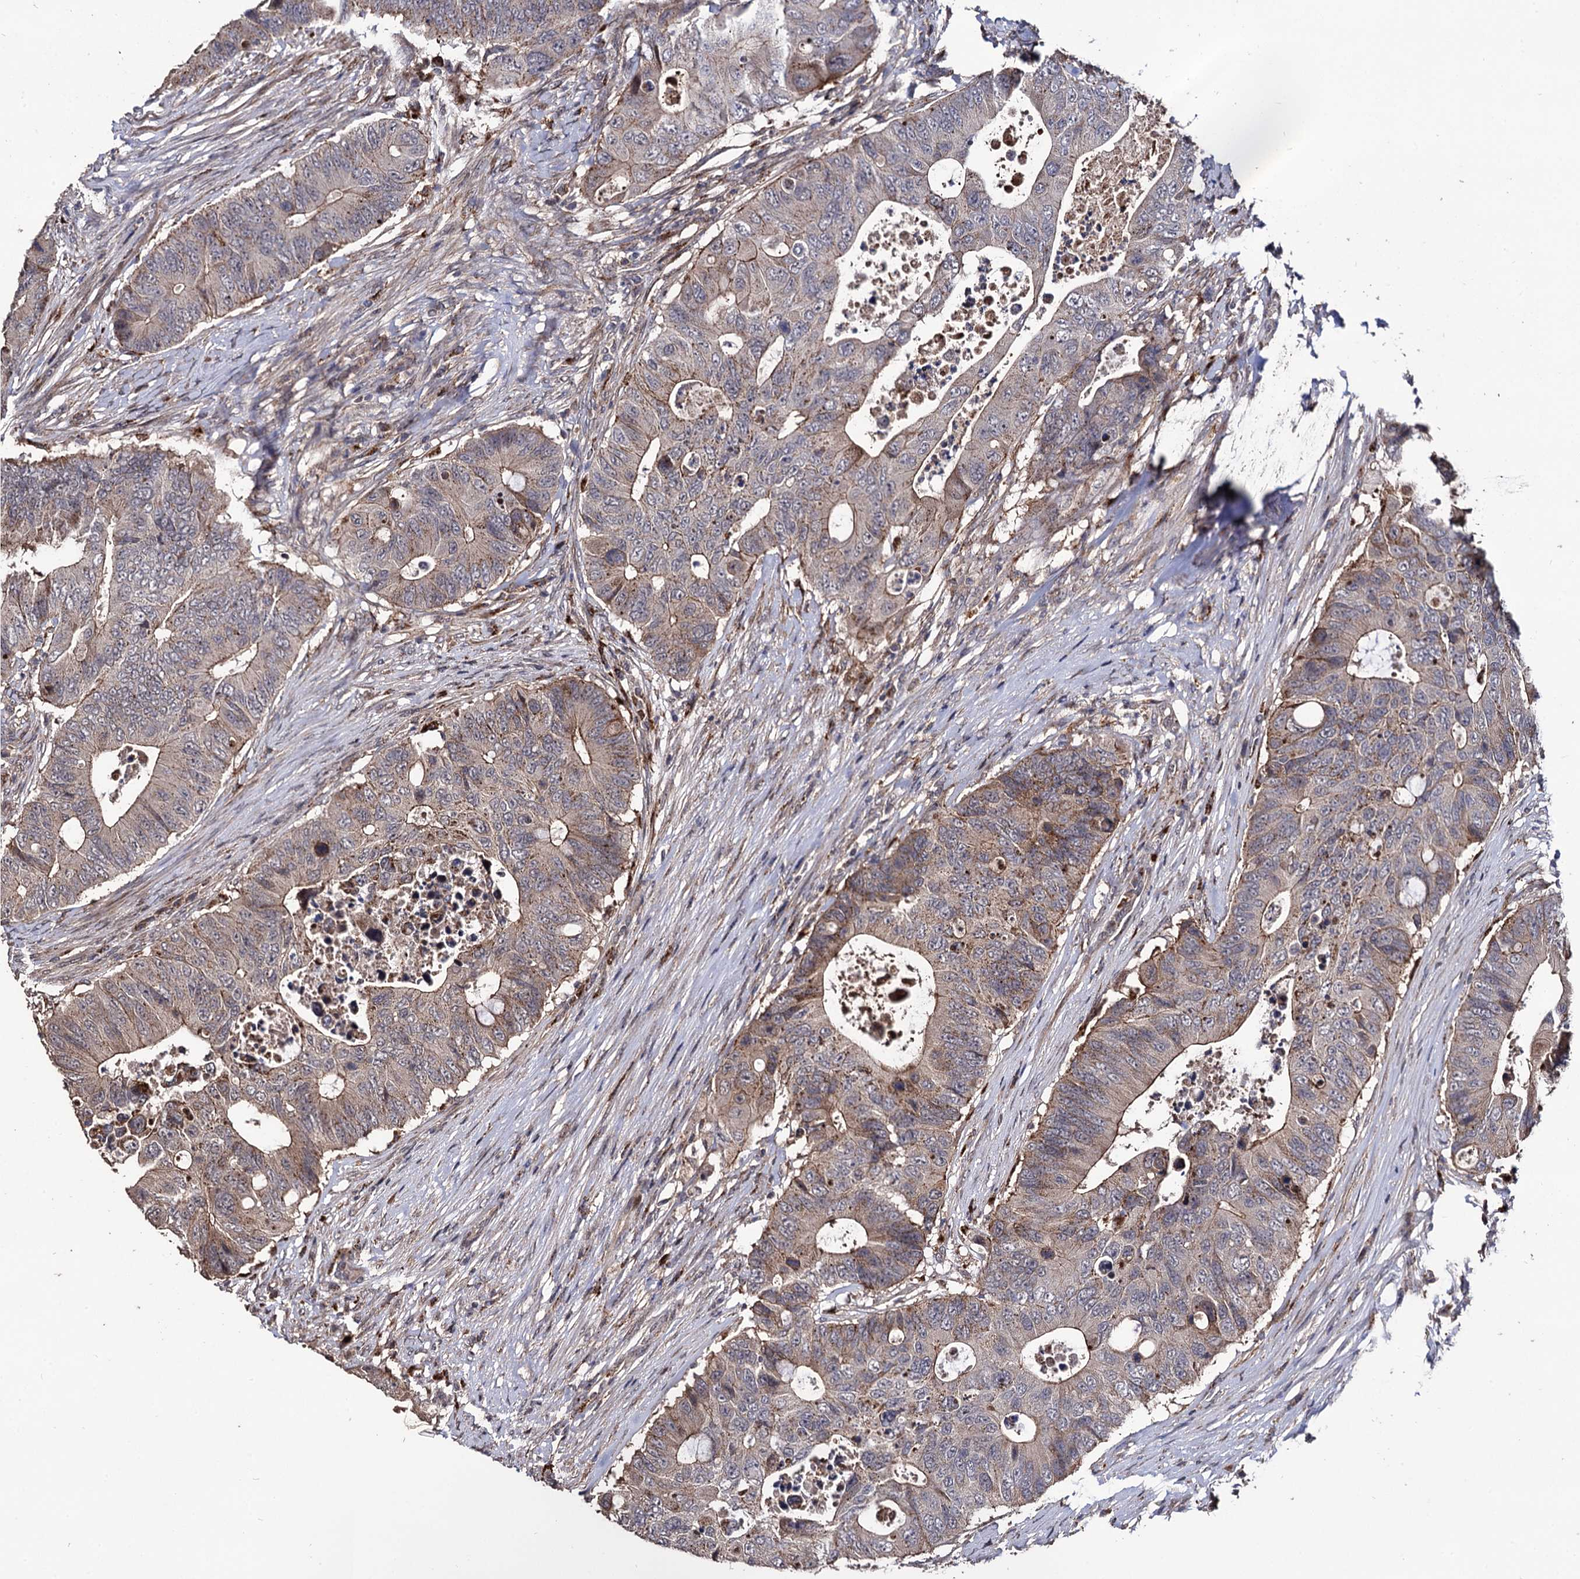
{"staining": {"intensity": "weak", "quantity": ">75%", "location": "cytoplasmic/membranous"}, "tissue": "colorectal cancer", "cell_type": "Tumor cells", "image_type": "cancer", "snomed": [{"axis": "morphology", "description": "Adenocarcinoma, NOS"}, {"axis": "topography", "description": "Colon"}], "caption": "Human colorectal adenocarcinoma stained with a brown dye displays weak cytoplasmic/membranous positive positivity in approximately >75% of tumor cells.", "gene": "MICAL2", "patient": {"sex": "male", "age": 71}}